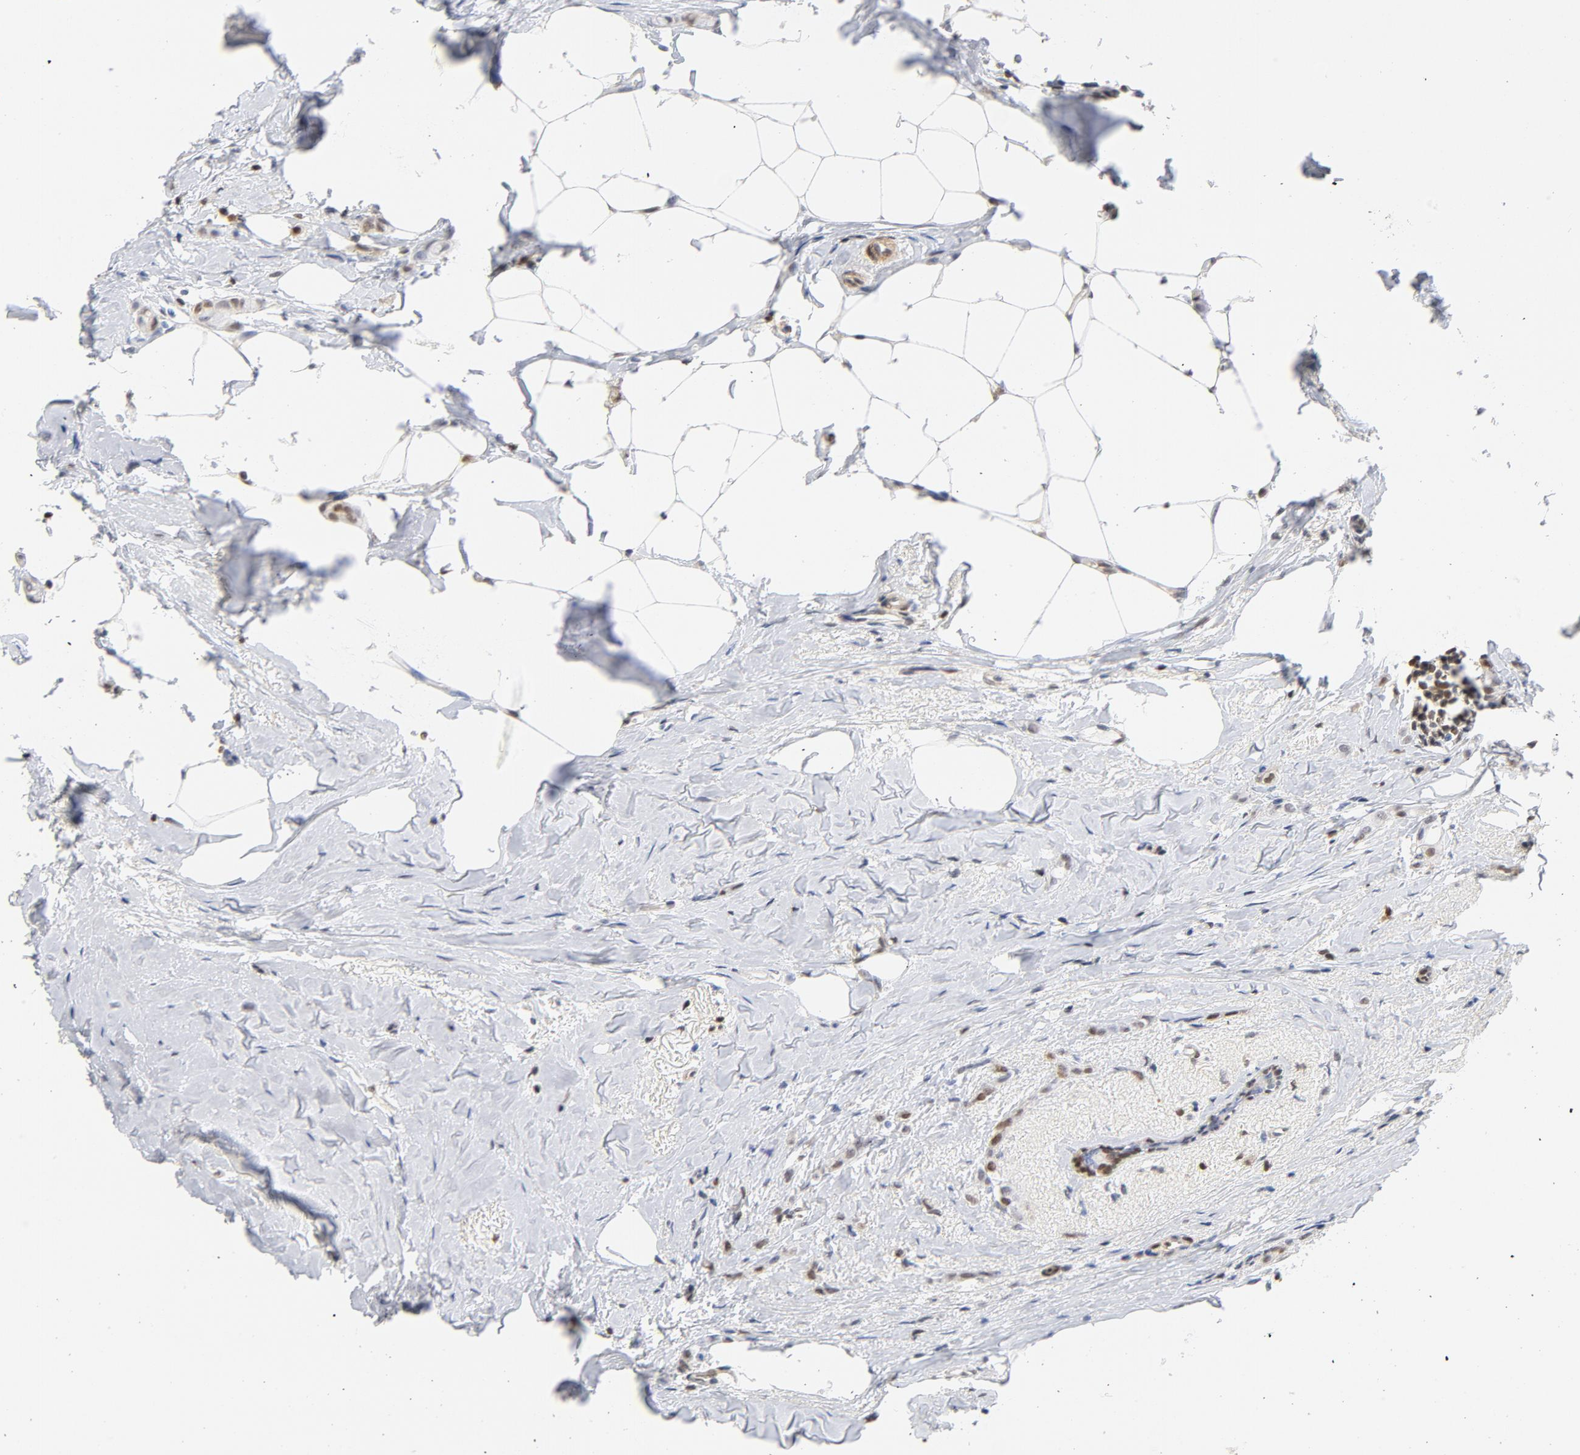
{"staining": {"intensity": "strong", "quantity": "25%-75%", "location": "nuclear"}, "tissue": "breast cancer", "cell_type": "Tumor cells", "image_type": "cancer", "snomed": [{"axis": "morphology", "description": "Lobular carcinoma"}, {"axis": "topography", "description": "Breast"}], "caption": "A brown stain shows strong nuclear staining of a protein in breast lobular carcinoma tumor cells. Nuclei are stained in blue.", "gene": "CDKN1B", "patient": {"sex": "female", "age": 55}}